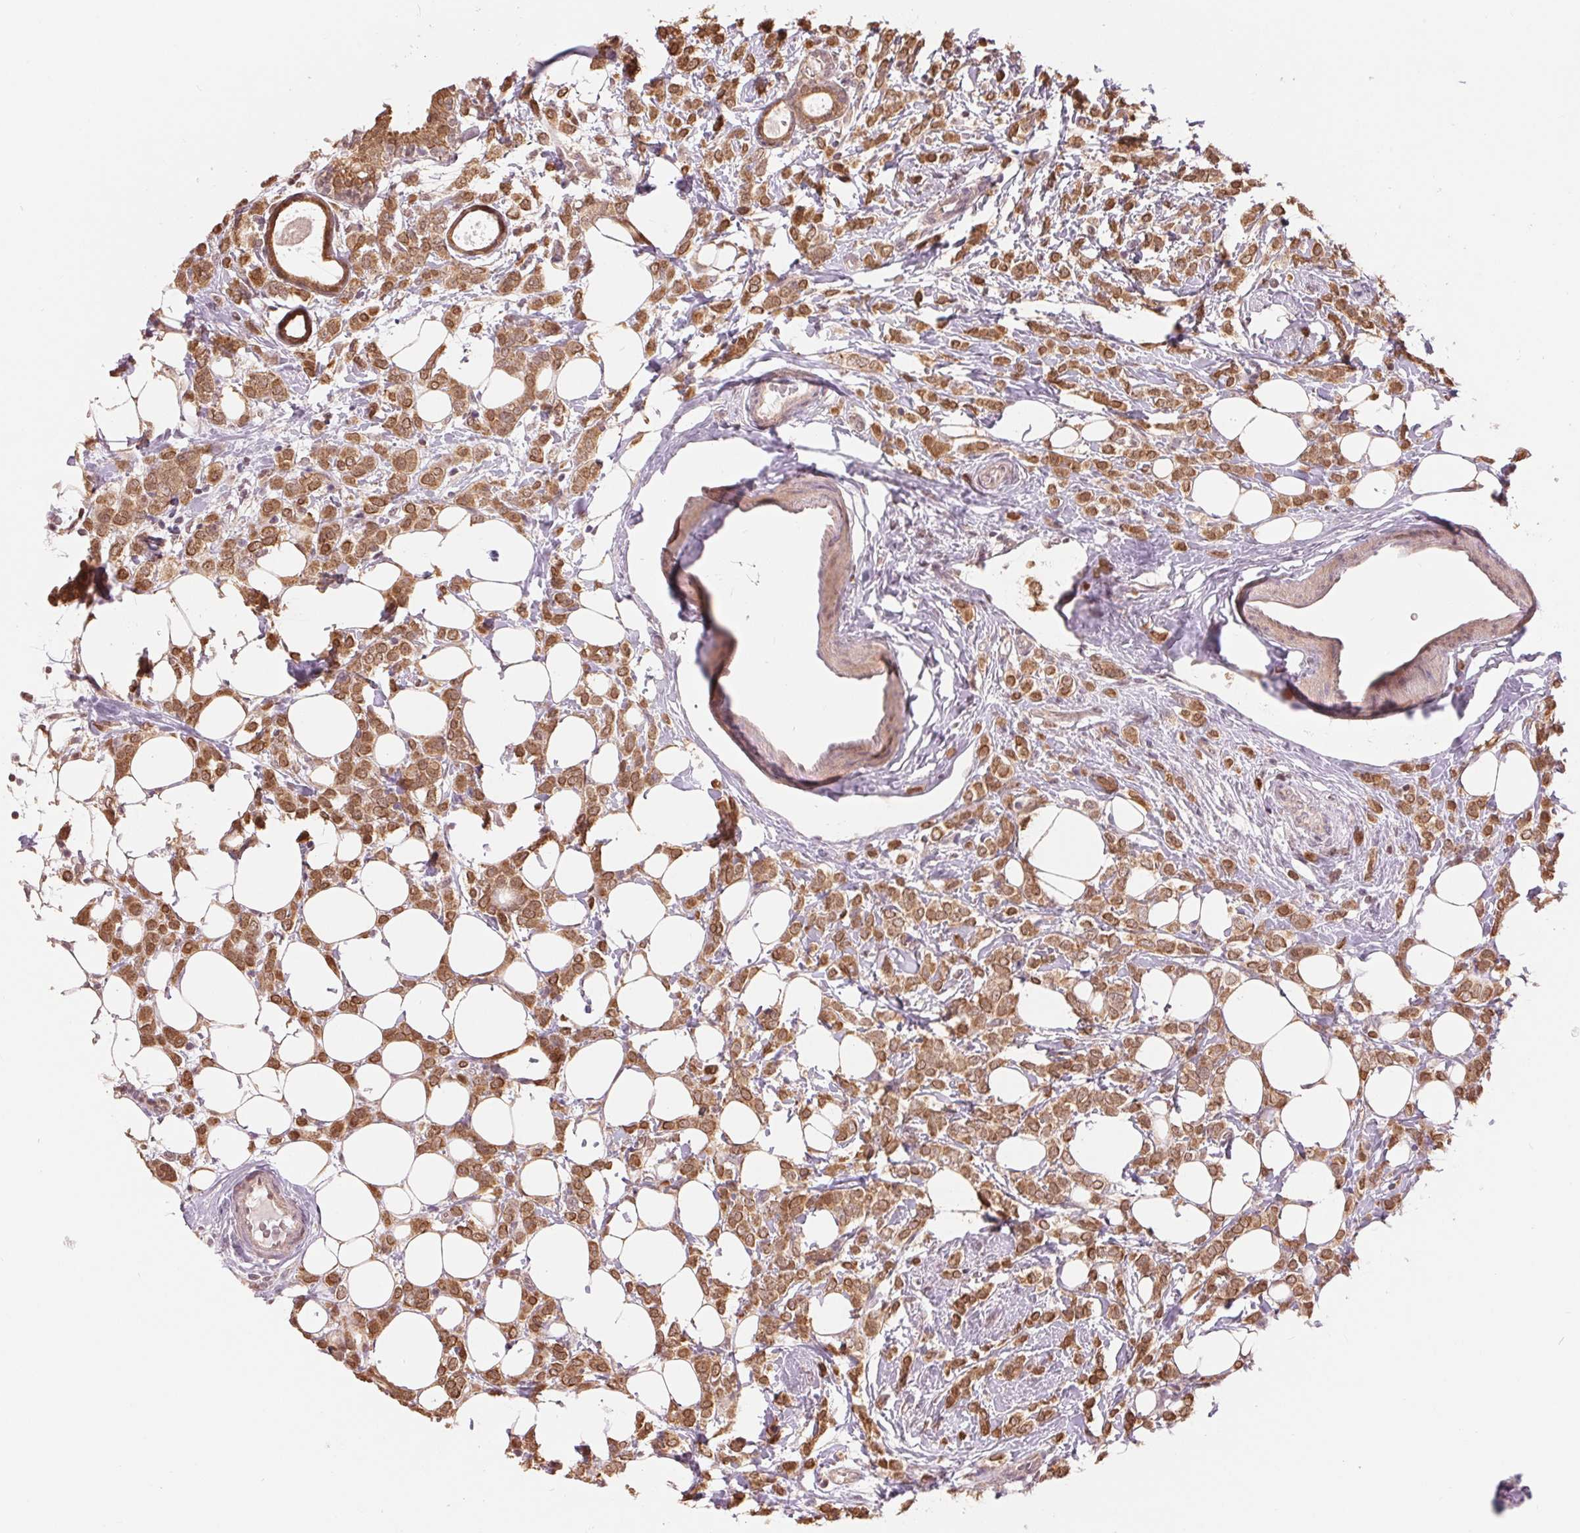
{"staining": {"intensity": "moderate", "quantity": ">75%", "location": "cytoplasmic/membranous,nuclear"}, "tissue": "breast cancer", "cell_type": "Tumor cells", "image_type": "cancer", "snomed": [{"axis": "morphology", "description": "Lobular carcinoma"}, {"axis": "topography", "description": "Breast"}], "caption": "IHC of lobular carcinoma (breast) displays medium levels of moderate cytoplasmic/membranous and nuclear expression in approximately >75% of tumor cells.", "gene": "TMEM273", "patient": {"sex": "female", "age": 49}}